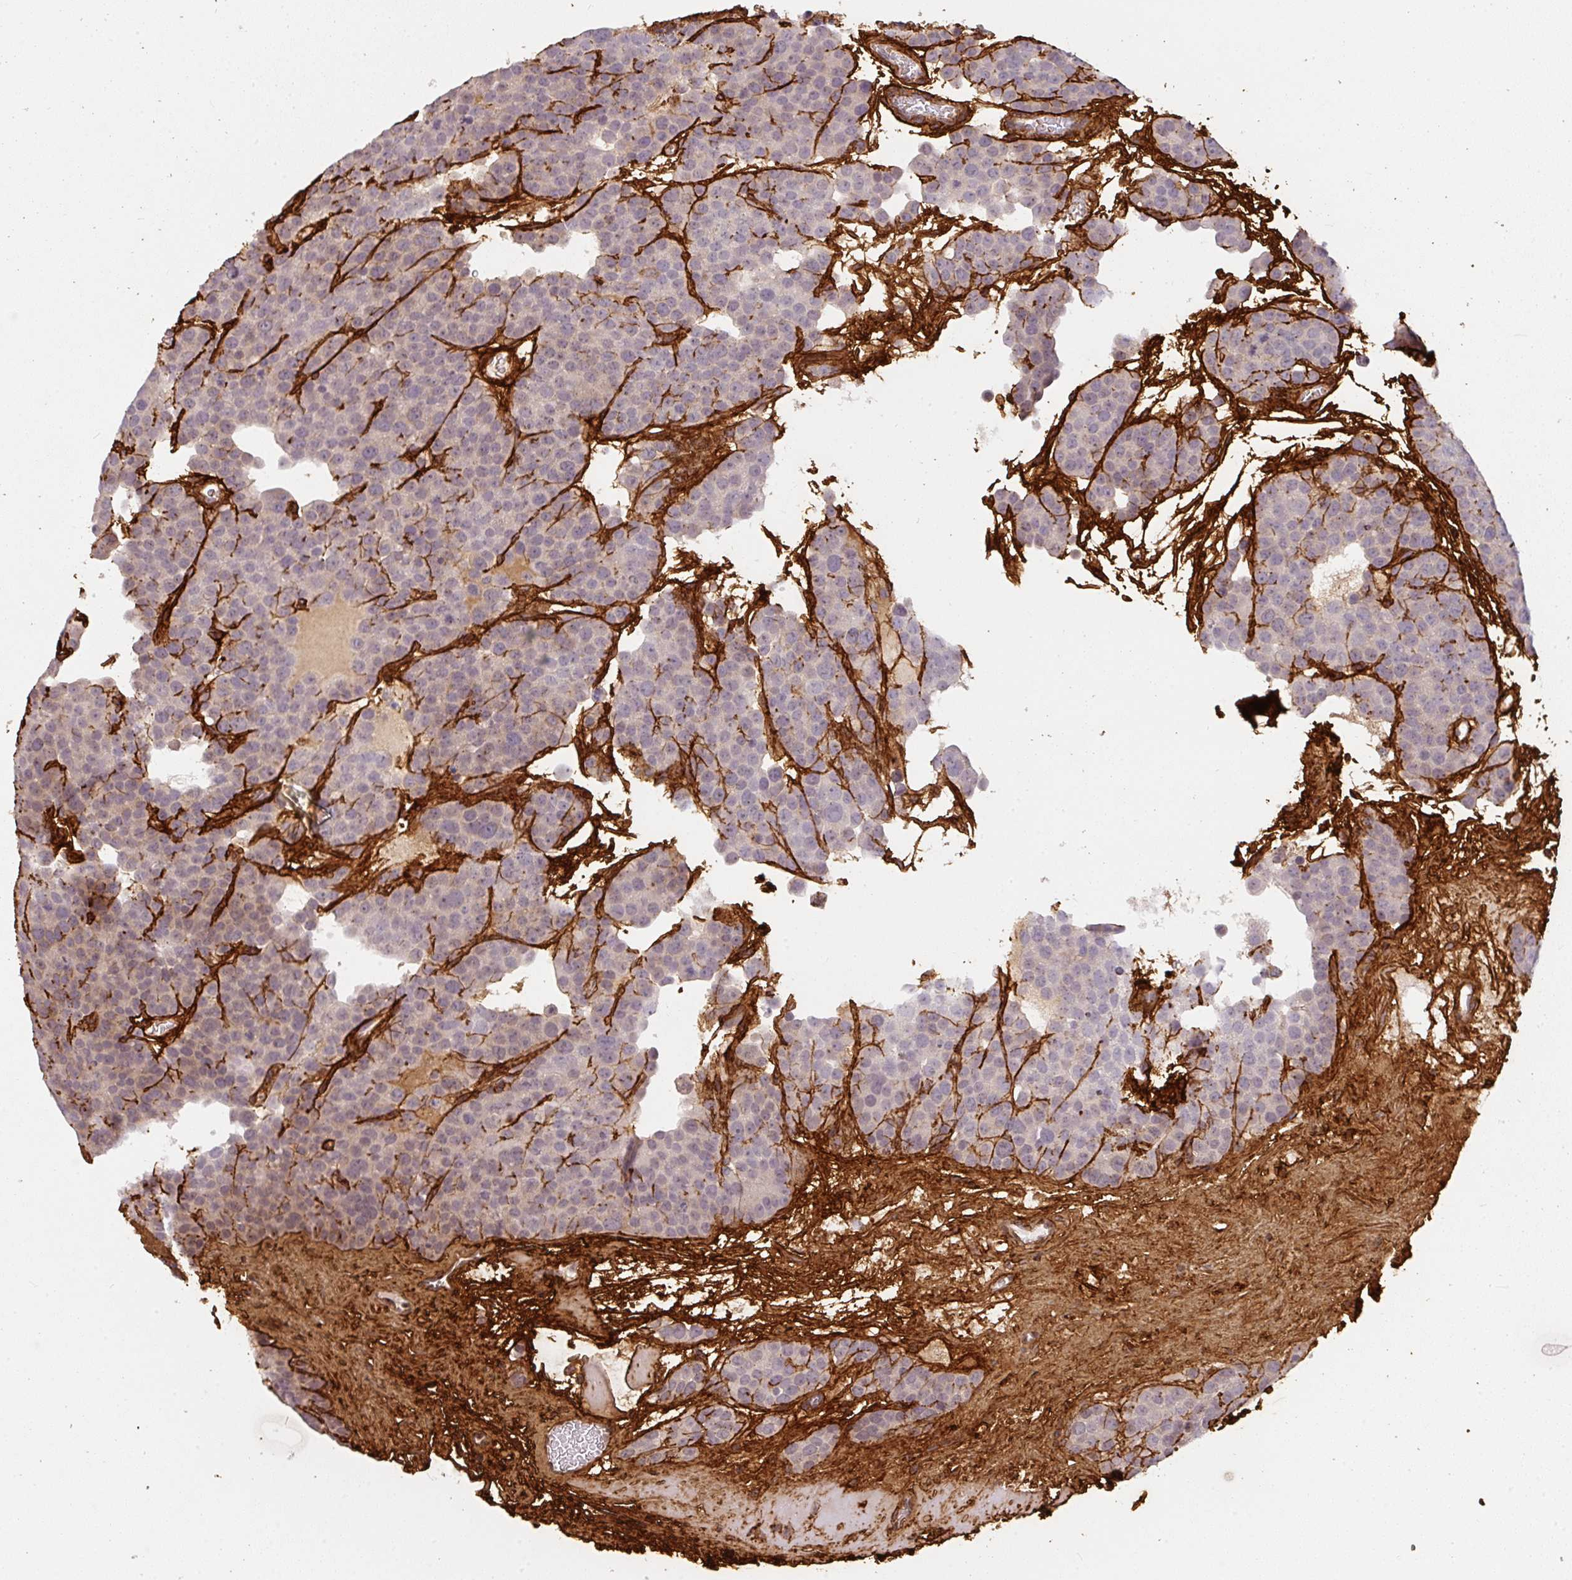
{"staining": {"intensity": "negative", "quantity": "none", "location": "none"}, "tissue": "testis cancer", "cell_type": "Tumor cells", "image_type": "cancer", "snomed": [{"axis": "morphology", "description": "Seminoma, NOS"}, {"axis": "topography", "description": "Testis"}], "caption": "IHC histopathology image of neoplastic tissue: human seminoma (testis) stained with DAB shows no significant protein expression in tumor cells.", "gene": "COL3A1", "patient": {"sex": "male", "age": 71}}